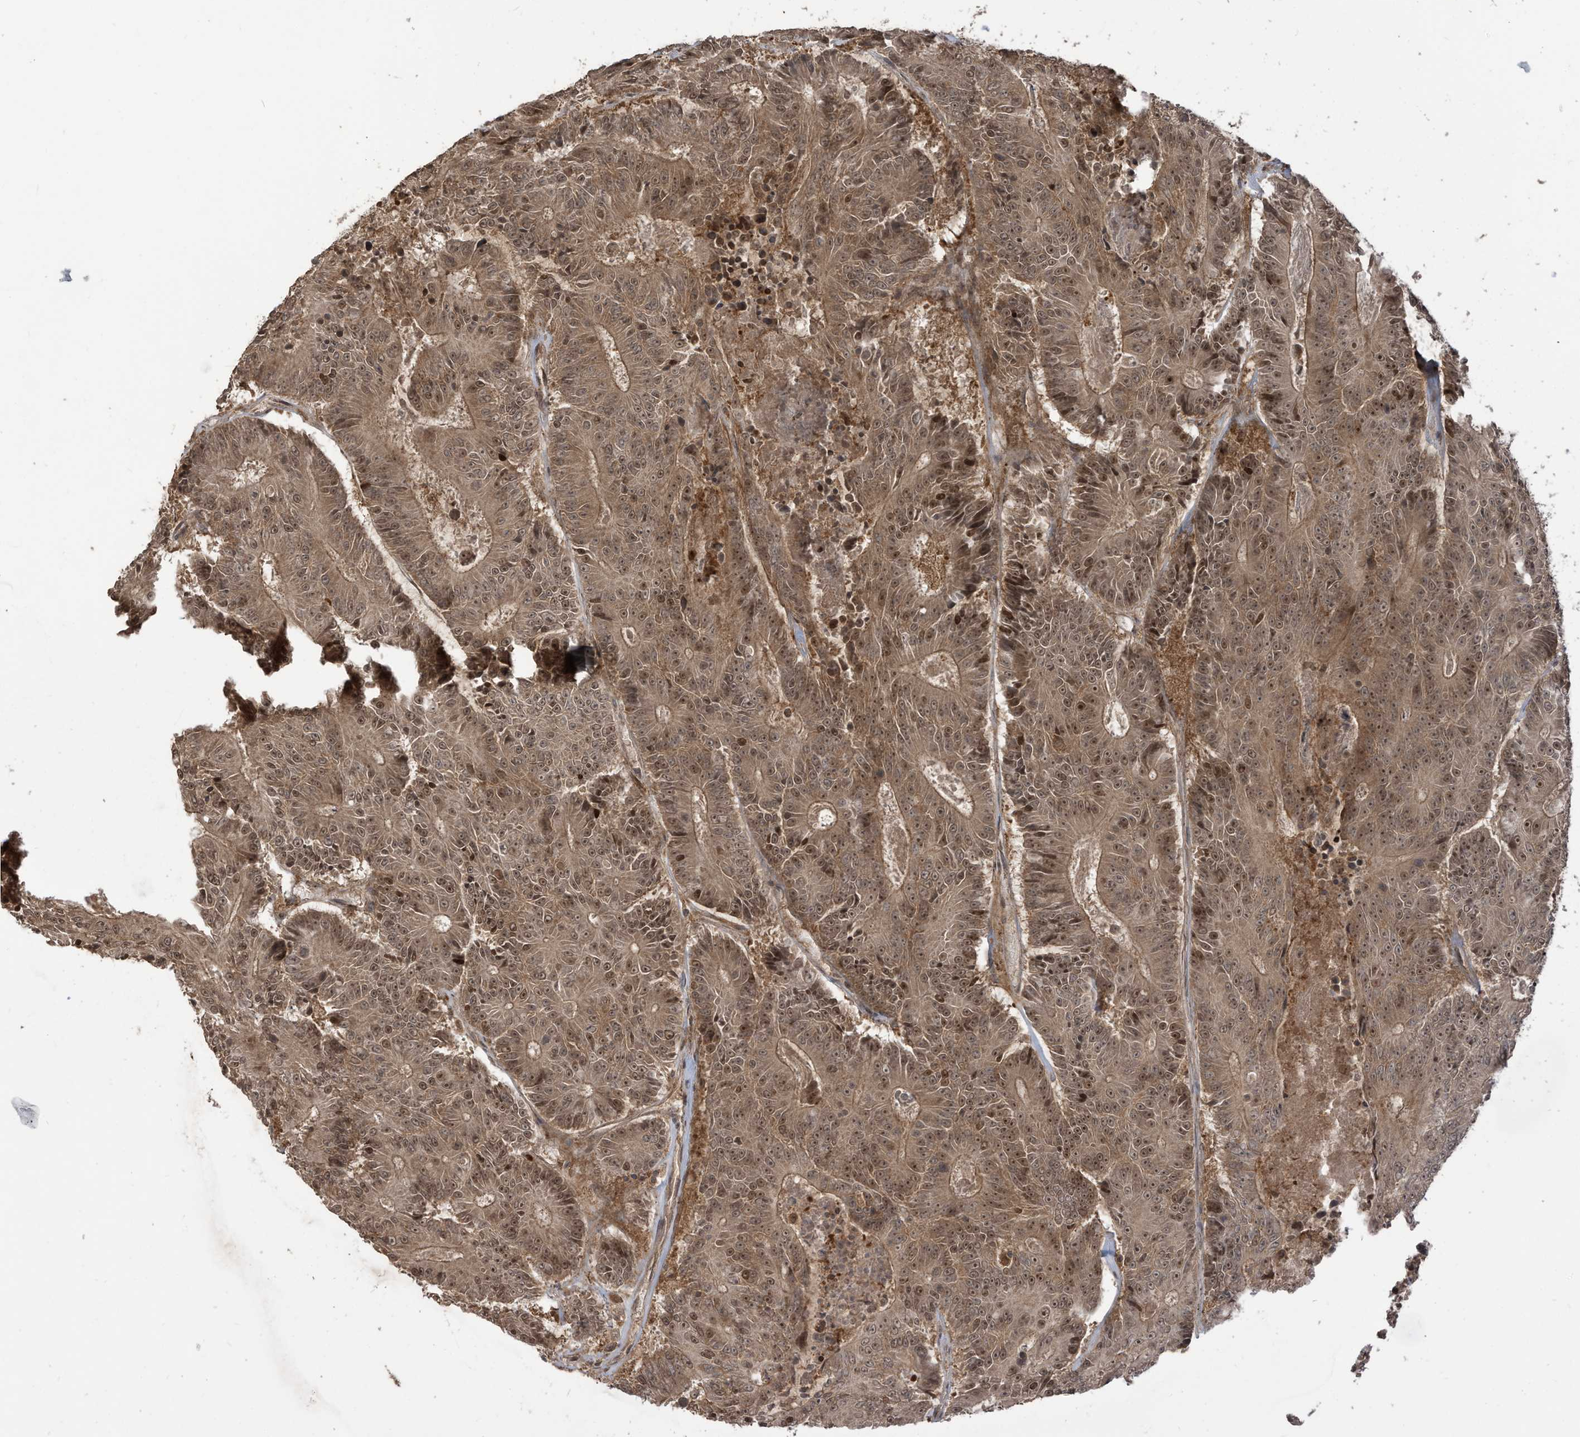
{"staining": {"intensity": "moderate", "quantity": ">75%", "location": "cytoplasmic/membranous,nuclear"}, "tissue": "colorectal cancer", "cell_type": "Tumor cells", "image_type": "cancer", "snomed": [{"axis": "morphology", "description": "Adenocarcinoma, NOS"}, {"axis": "topography", "description": "Colon"}], "caption": "The immunohistochemical stain labels moderate cytoplasmic/membranous and nuclear positivity in tumor cells of colorectal adenocarcinoma tissue. The staining was performed using DAB to visualize the protein expression in brown, while the nuclei were stained in blue with hematoxylin (Magnification: 20x).", "gene": "CARF", "patient": {"sex": "male", "age": 83}}